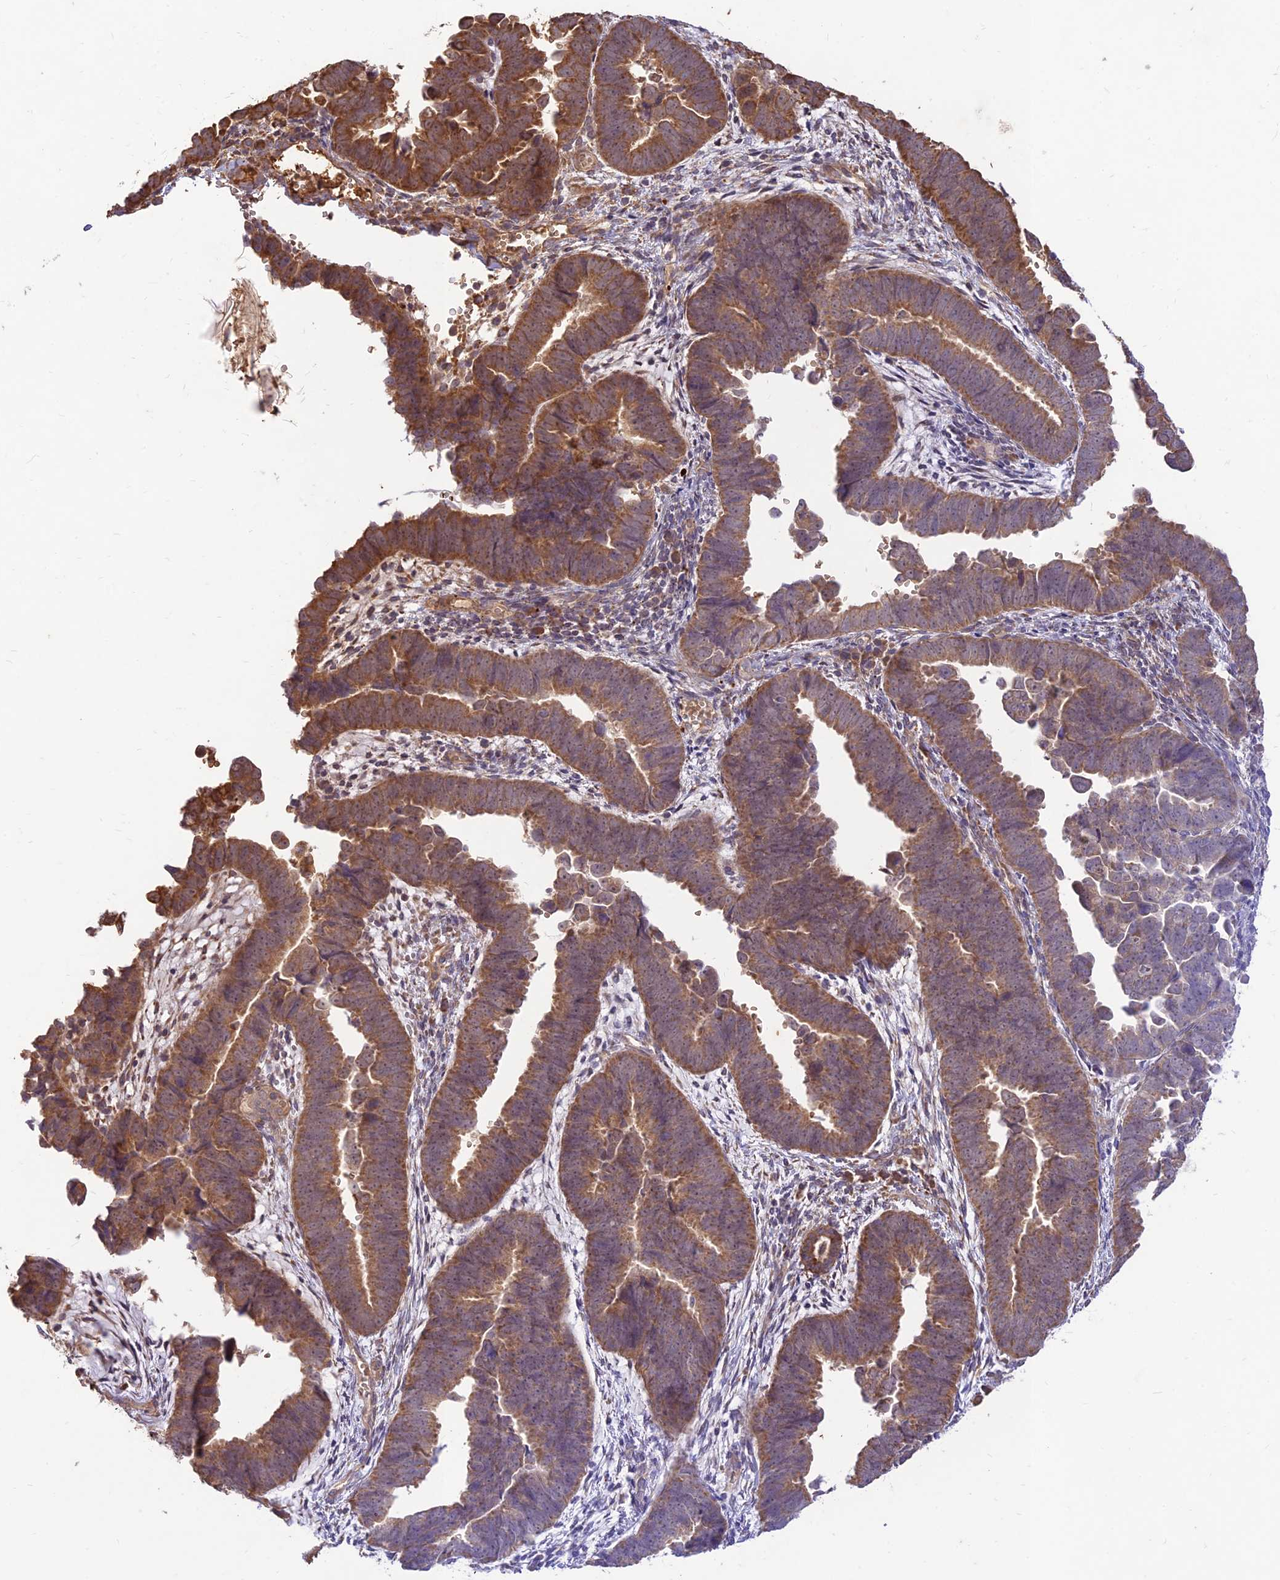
{"staining": {"intensity": "moderate", "quantity": ">75%", "location": "cytoplasmic/membranous"}, "tissue": "endometrial cancer", "cell_type": "Tumor cells", "image_type": "cancer", "snomed": [{"axis": "morphology", "description": "Adenocarcinoma, NOS"}, {"axis": "topography", "description": "Endometrium"}], "caption": "DAB immunohistochemical staining of human endometrial cancer (adenocarcinoma) exhibits moderate cytoplasmic/membranous protein positivity in about >75% of tumor cells.", "gene": "PPP1R11", "patient": {"sex": "female", "age": 75}}